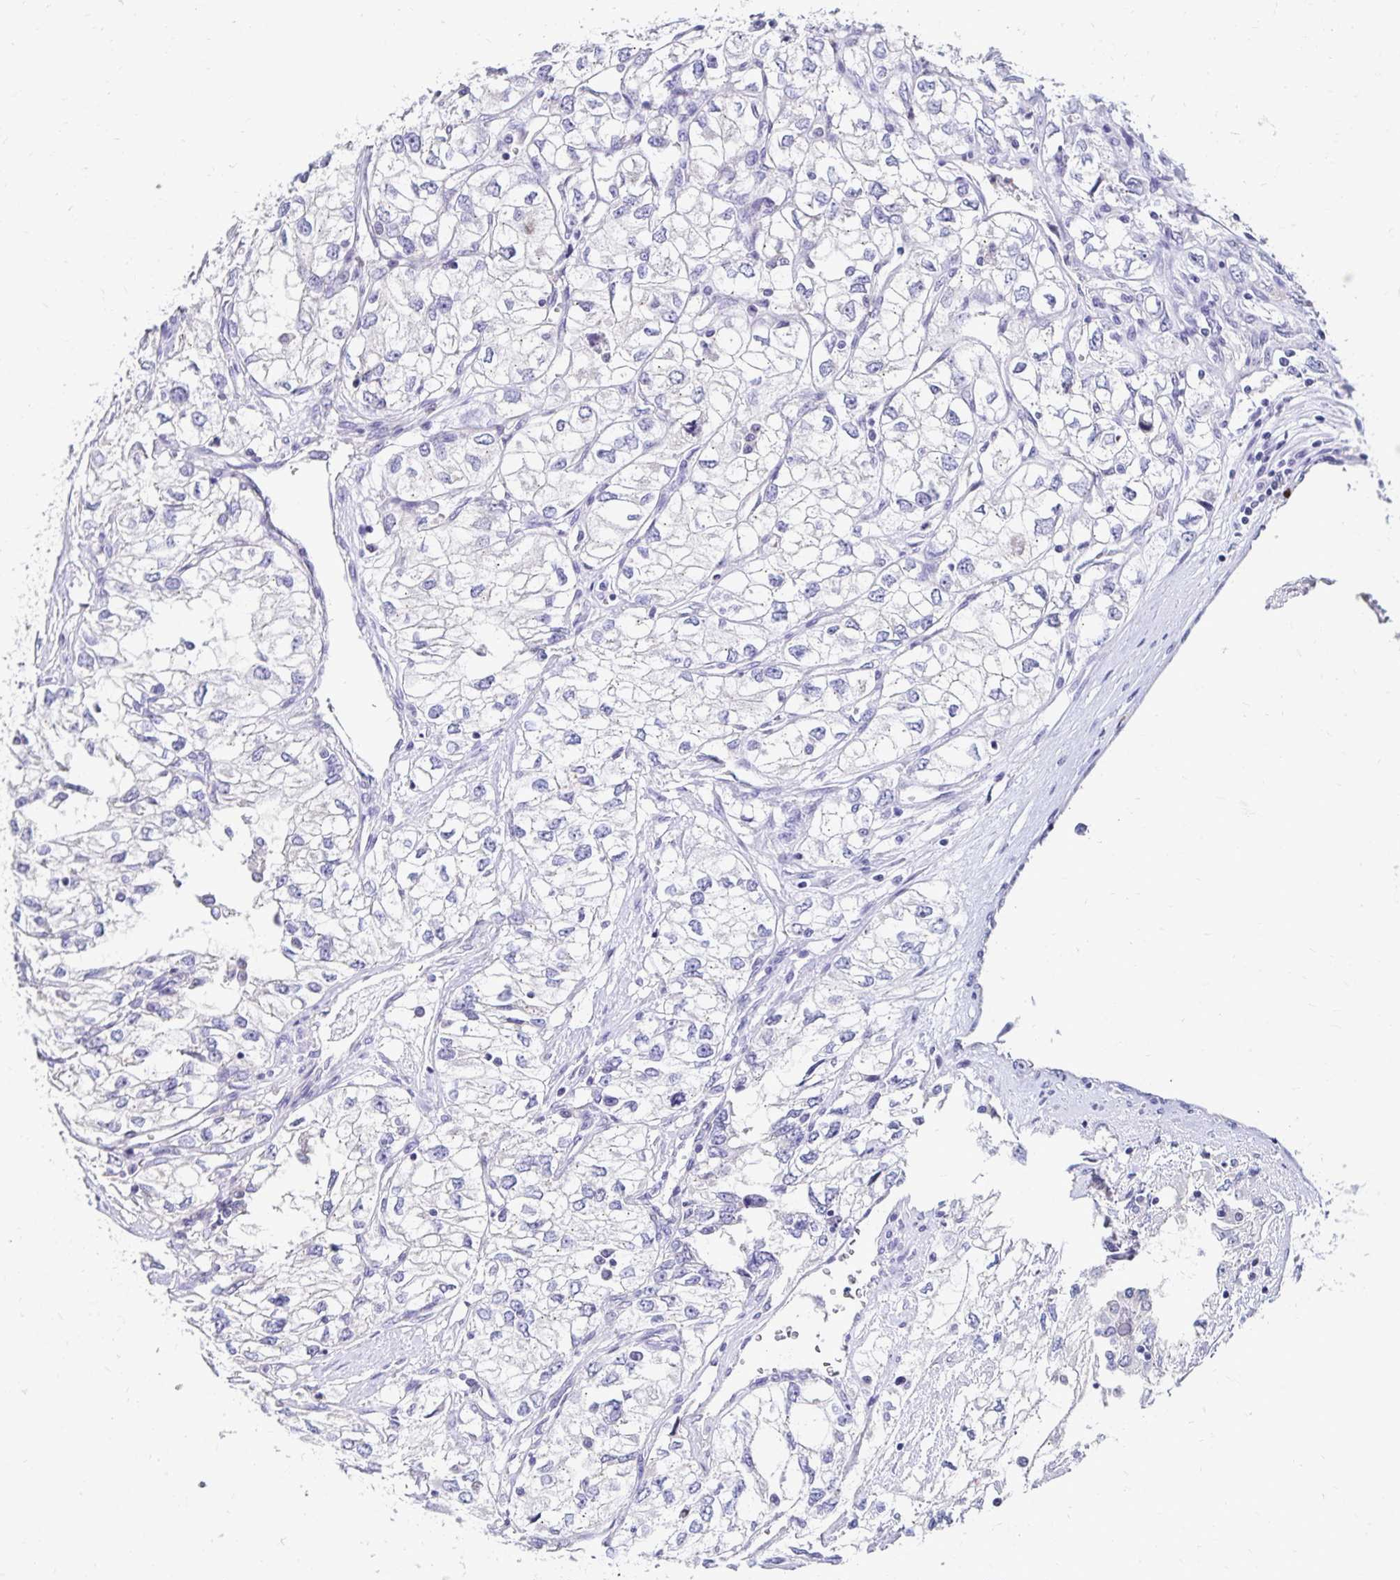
{"staining": {"intensity": "negative", "quantity": "none", "location": "none"}, "tissue": "renal cancer", "cell_type": "Tumor cells", "image_type": "cancer", "snomed": [{"axis": "morphology", "description": "Adenocarcinoma, NOS"}, {"axis": "topography", "description": "Kidney"}], "caption": "Immunohistochemistry (IHC) of renal adenocarcinoma demonstrates no staining in tumor cells.", "gene": "PAX5", "patient": {"sex": "female", "age": 59}}